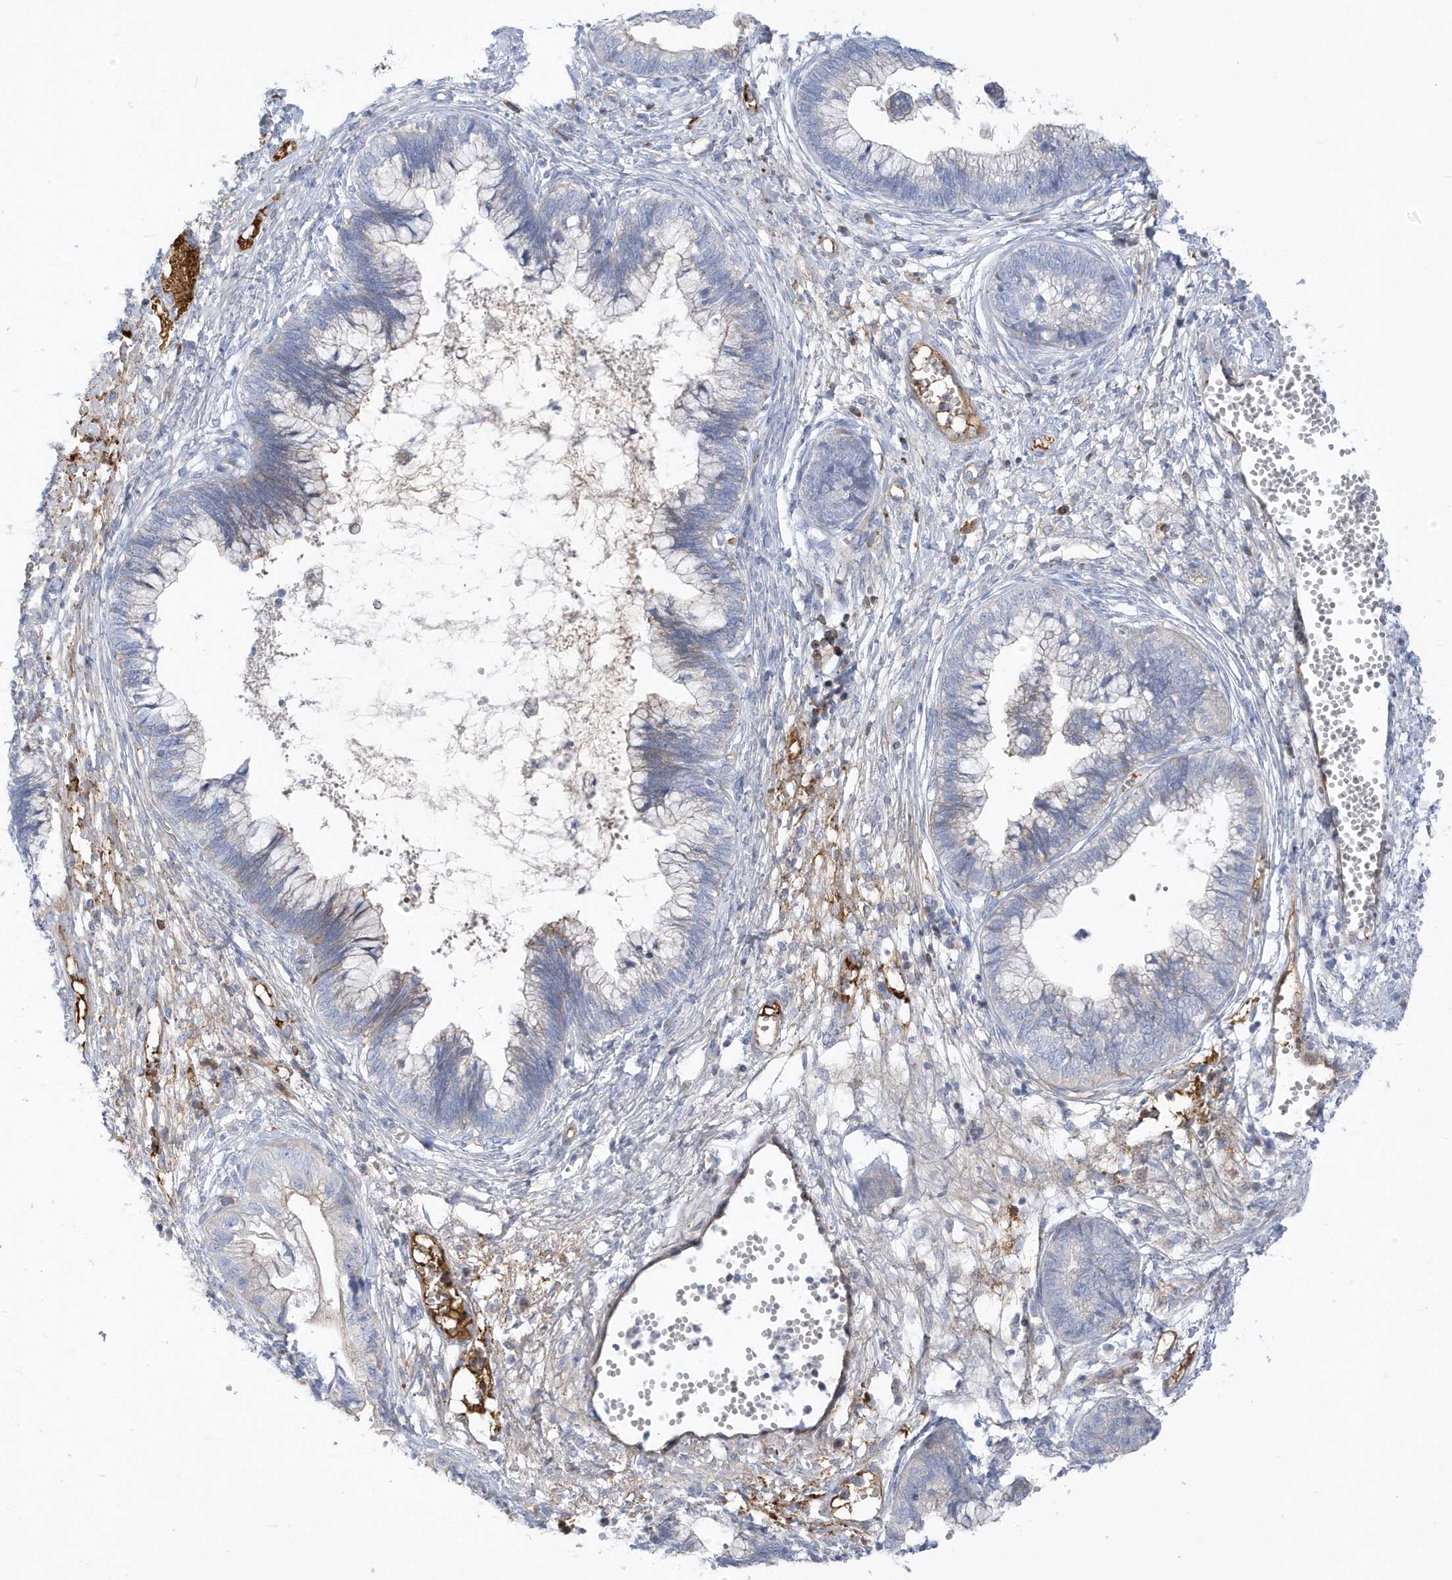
{"staining": {"intensity": "moderate", "quantity": "<25%", "location": "cytoplasmic/membranous"}, "tissue": "cervical cancer", "cell_type": "Tumor cells", "image_type": "cancer", "snomed": [{"axis": "morphology", "description": "Adenocarcinoma, NOS"}, {"axis": "topography", "description": "Cervix"}], "caption": "This is an image of immunohistochemistry (IHC) staining of cervical cancer (adenocarcinoma), which shows moderate staining in the cytoplasmic/membranous of tumor cells.", "gene": "ATP13A5", "patient": {"sex": "female", "age": 44}}